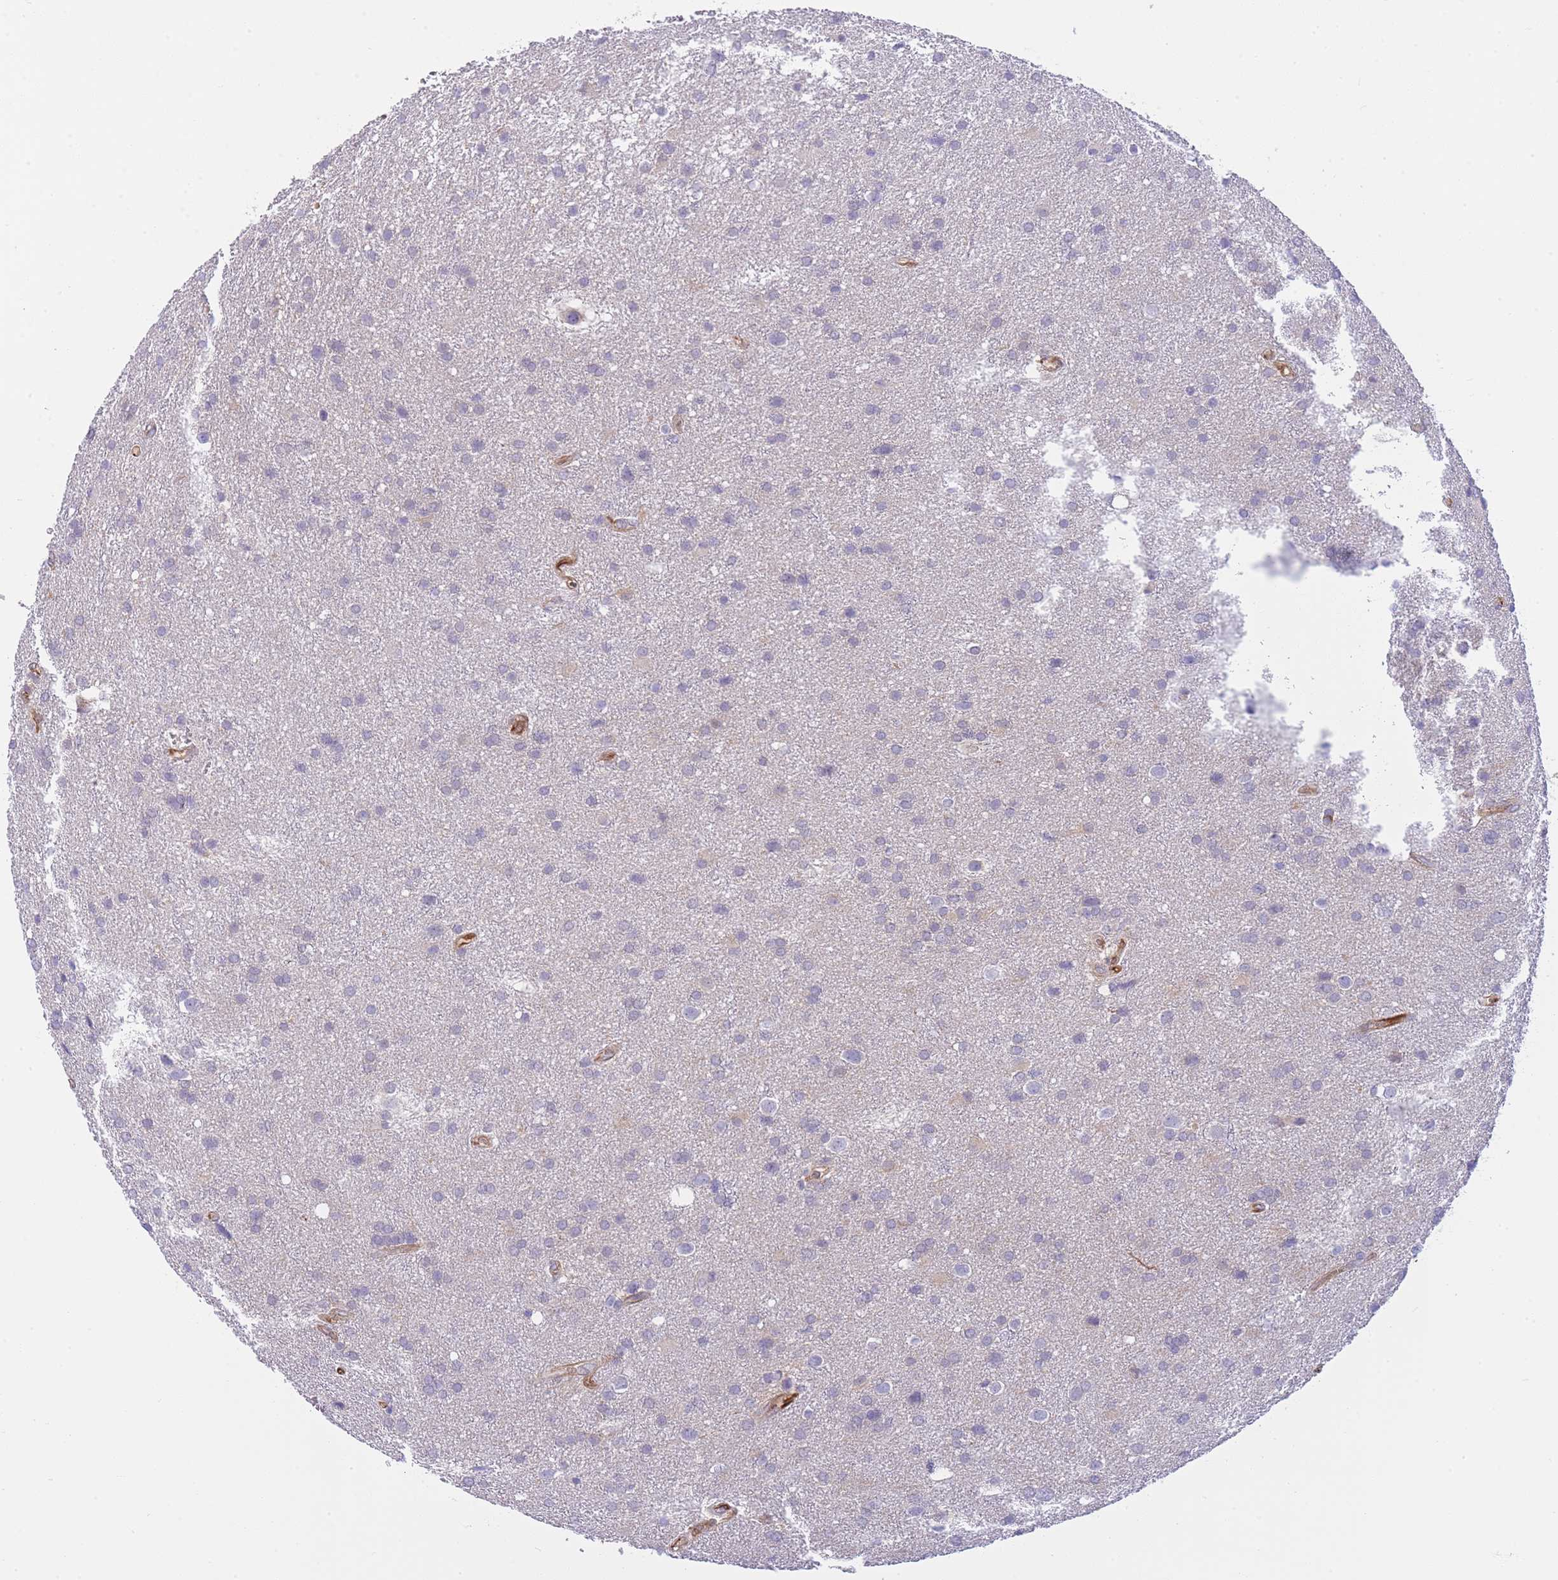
{"staining": {"intensity": "negative", "quantity": "none", "location": "none"}, "tissue": "glioma", "cell_type": "Tumor cells", "image_type": "cancer", "snomed": [{"axis": "morphology", "description": "Glioma, malignant, Low grade"}, {"axis": "topography", "description": "Brain"}], "caption": "Protein analysis of malignant glioma (low-grade) demonstrates no significant expression in tumor cells.", "gene": "ECPAS", "patient": {"sex": "female", "age": 32}}